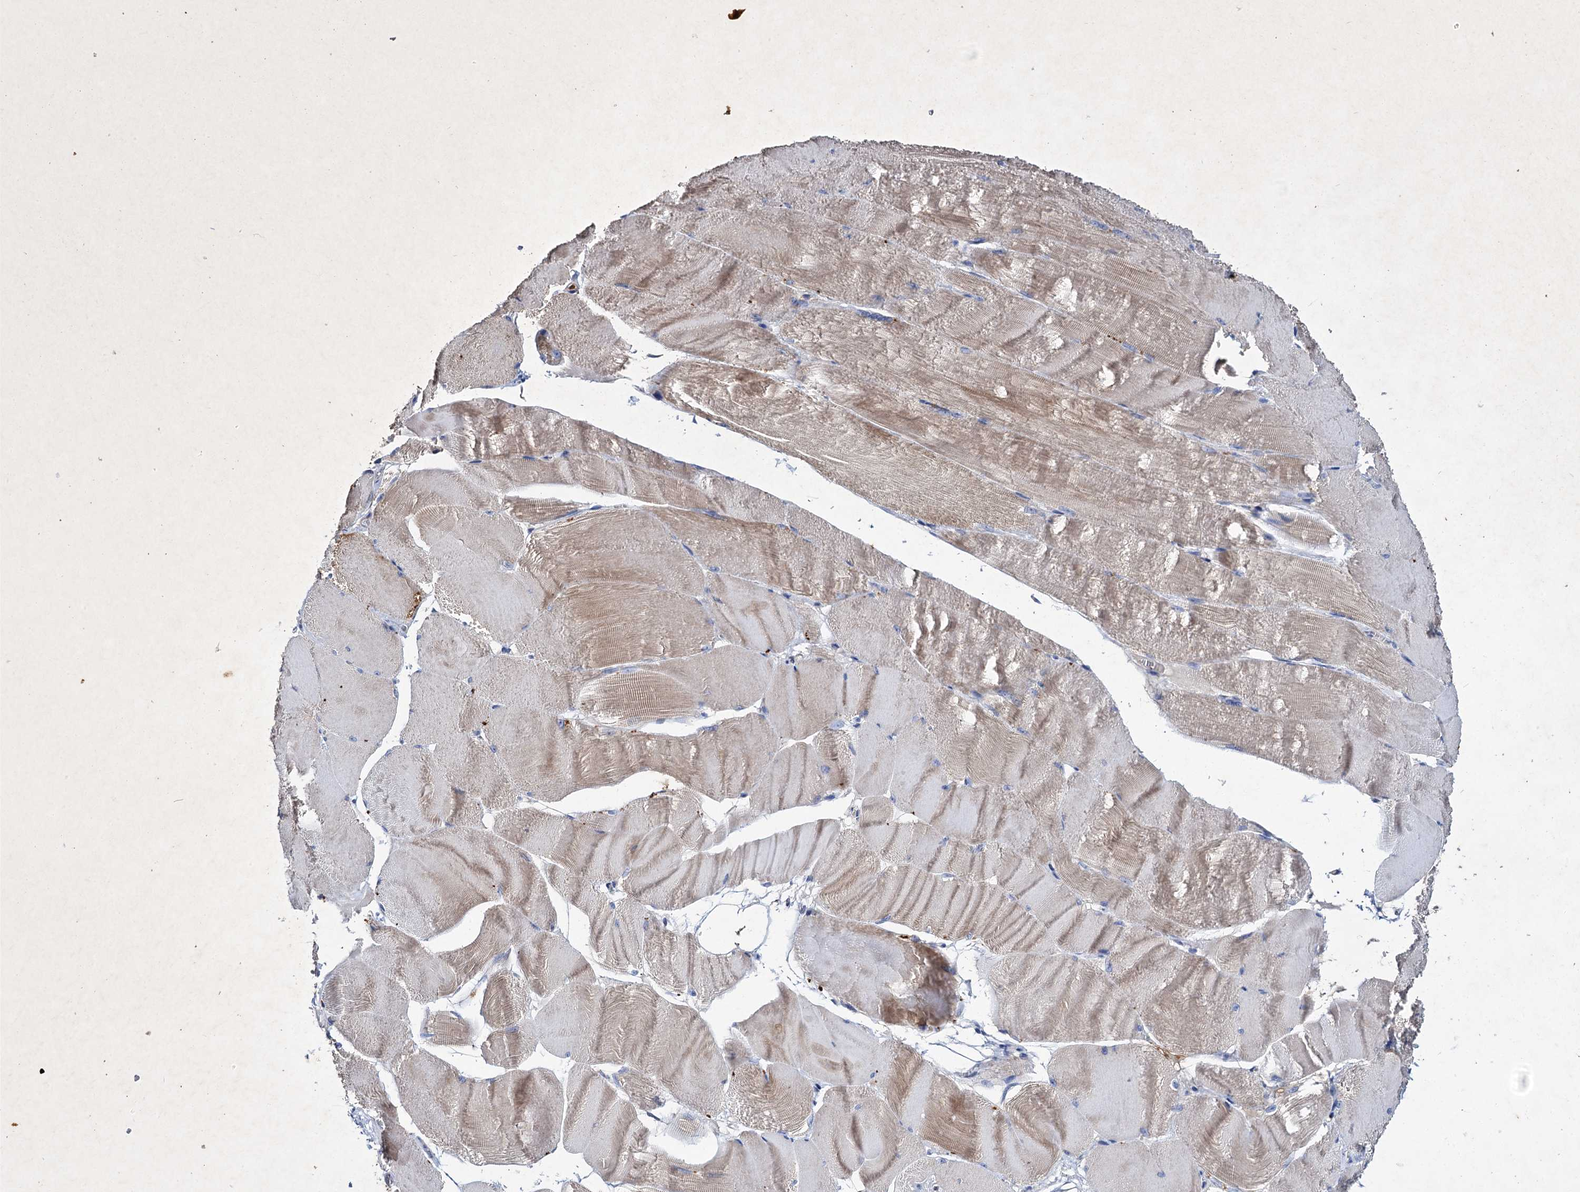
{"staining": {"intensity": "moderate", "quantity": "25%-75%", "location": "cytoplasmic/membranous"}, "tissue": "skeletal muscle", "cell_type": "Myocytes", "image_type": "normal", "snomed": [{"axis": "morphology", "description": "Normal tissue, NOS"}, {"axis": "morphology", "description": "Basal cell carcinoma"}, {"axis": "topography", "description": "Skeletal muscle"}], "caption": "This histopathology image shows immunohistochemistry (IHC) staining of unremarkable skeletal muscle, with medium moderate cytoplasmic/membranous expression in about 25%-75% of myocytes.", "gene": "UBASH3B", "patient": {"sex": "female", "age": 64}}